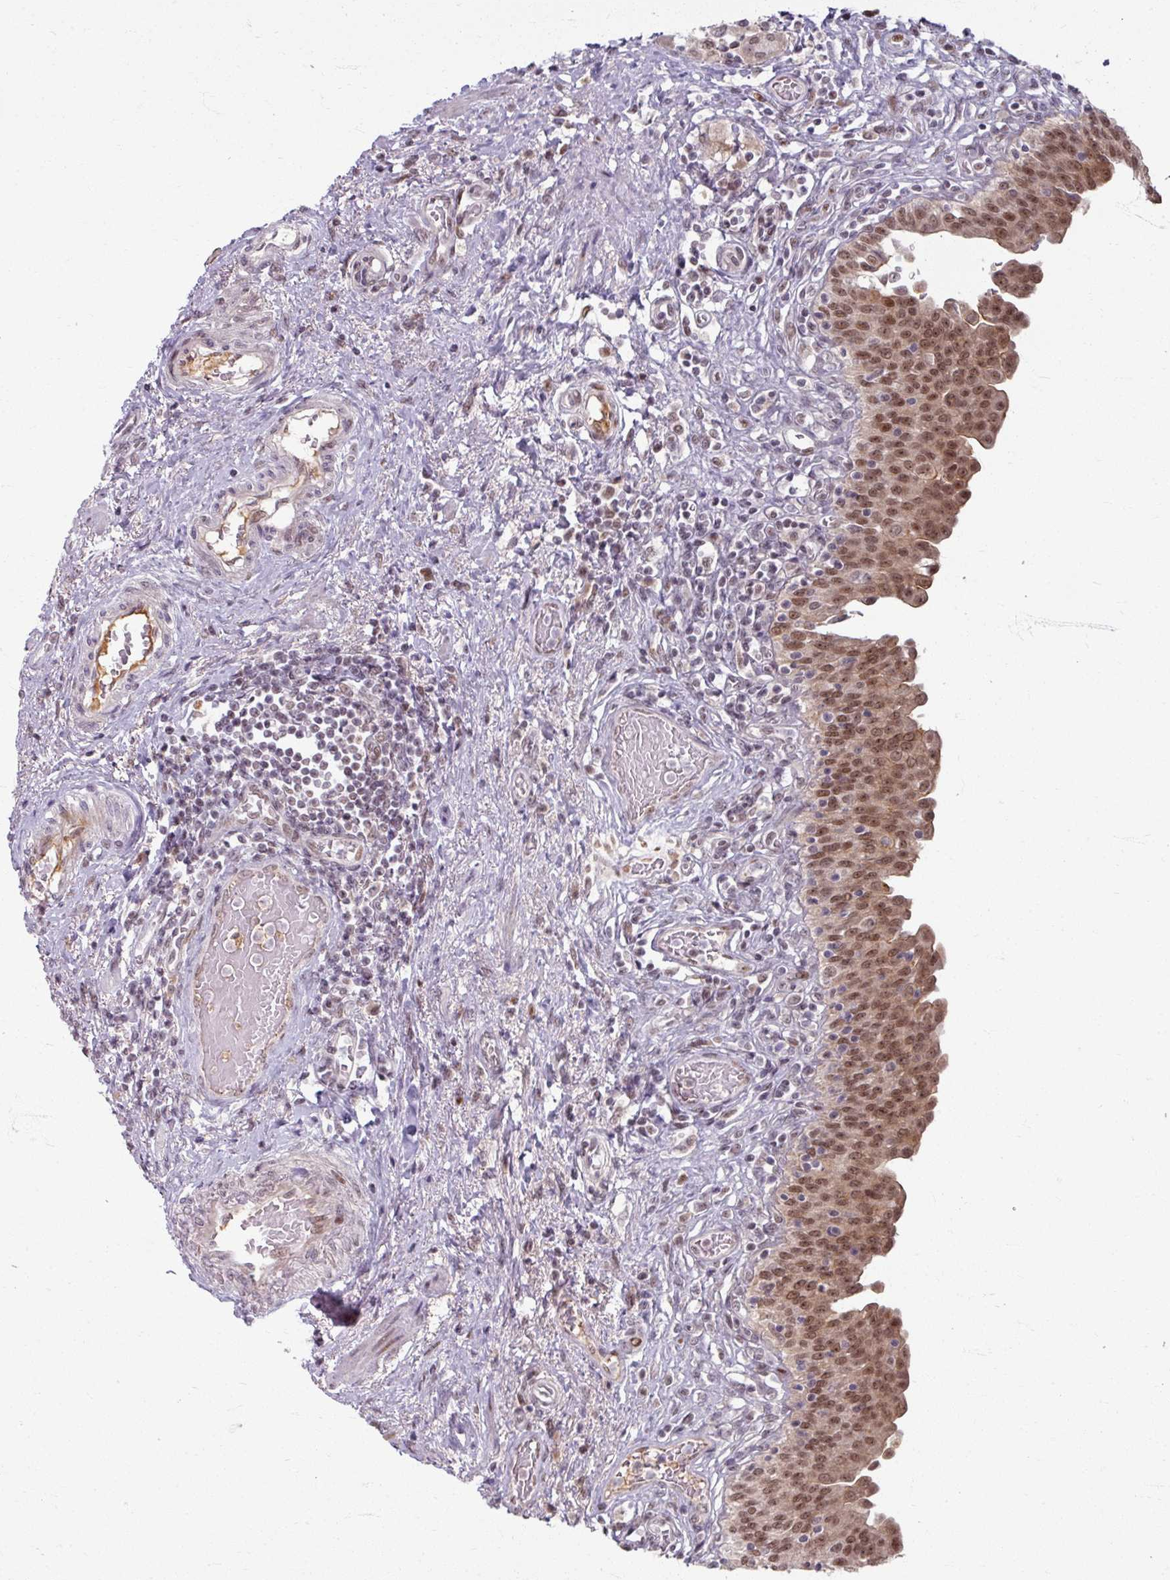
{"staining": {"intensity": "moderate", "quantity": ">75%", "location": "cytoplasmic/membranous,nuclear"}, "tissue": "urinary bladder", "cell_type": "Urothelial cells", "image_type": "normal", "snomed": [{"axis": "morphology", "description": "Normal tissue, NOS"}, {"axis": "topography", "description": "Urinary bladder"}], "caption": "An immunohistochemistry (IHC) photomicrograph of unremarkable tissue is shown. Protein staining in brown labels moderate cytoplasmic/membranous,nuclear positivity in urinary bladder within urothelial cells.", "gene": "KLC3", "patient": {"sex": "male", "age": 71}}